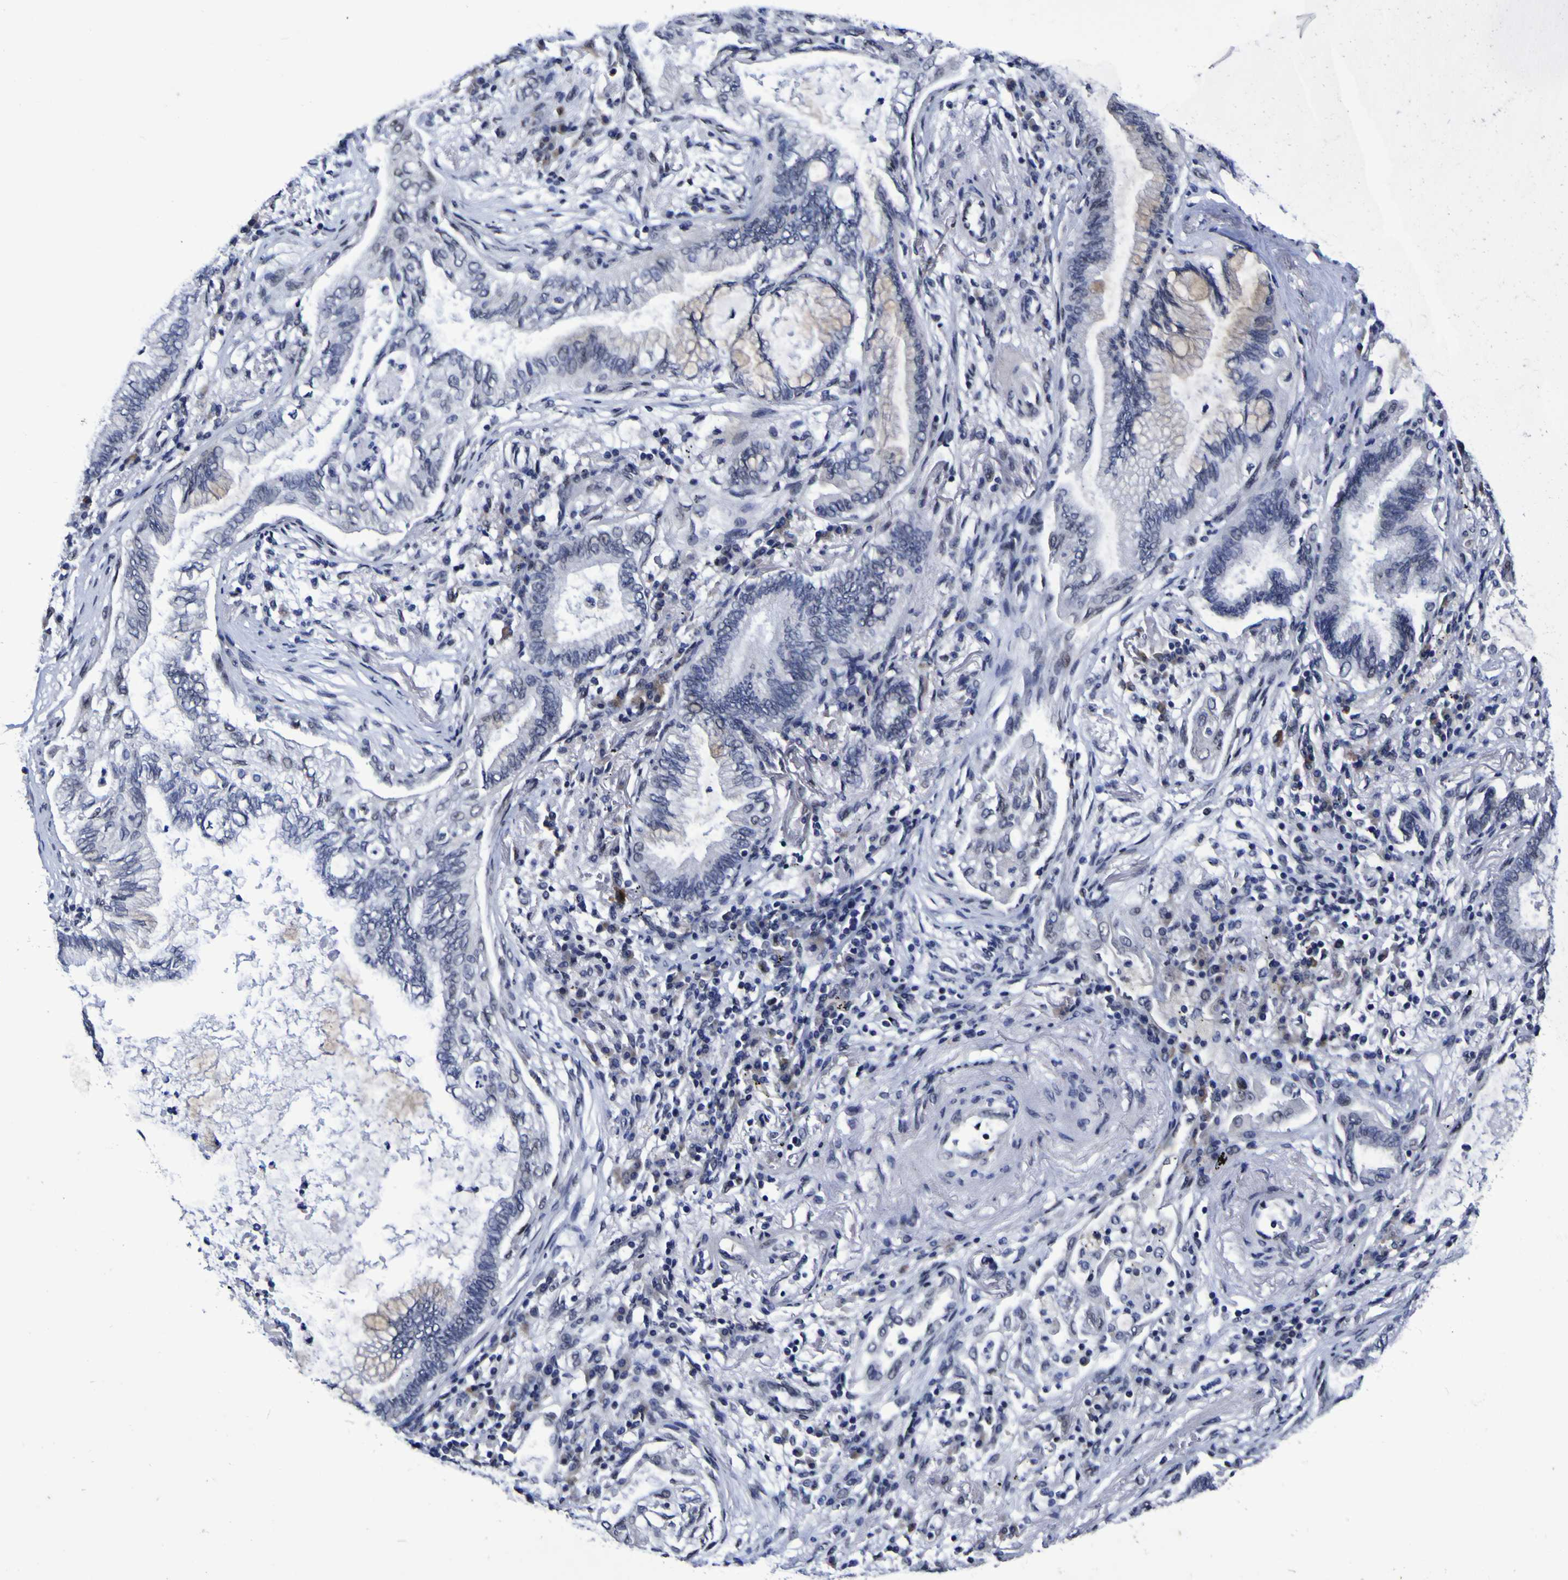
{"staining": {"intensity": "weak", "quantity": "<25%", "location": "cytoplasmic/membranous"}, "tissue": "lung cancer", "cell_type": "Tumor cells", "image_type": "cancer", "snomed": [{"axis": "morphology", "description": "Normal tissue, NOS"}, {"axis": "morphology", "description": "Adenocarcinoma, NOS"}, {"axis": "topography", "description": "Bronchus"}, {"axis": "topography", "description": "Lung"}], "caption": "Tumor cells are negative for protein expression in human lung adenocarcinoma.", "gene": "MBD3", "patient": {"sex": "female", "age": 70}}